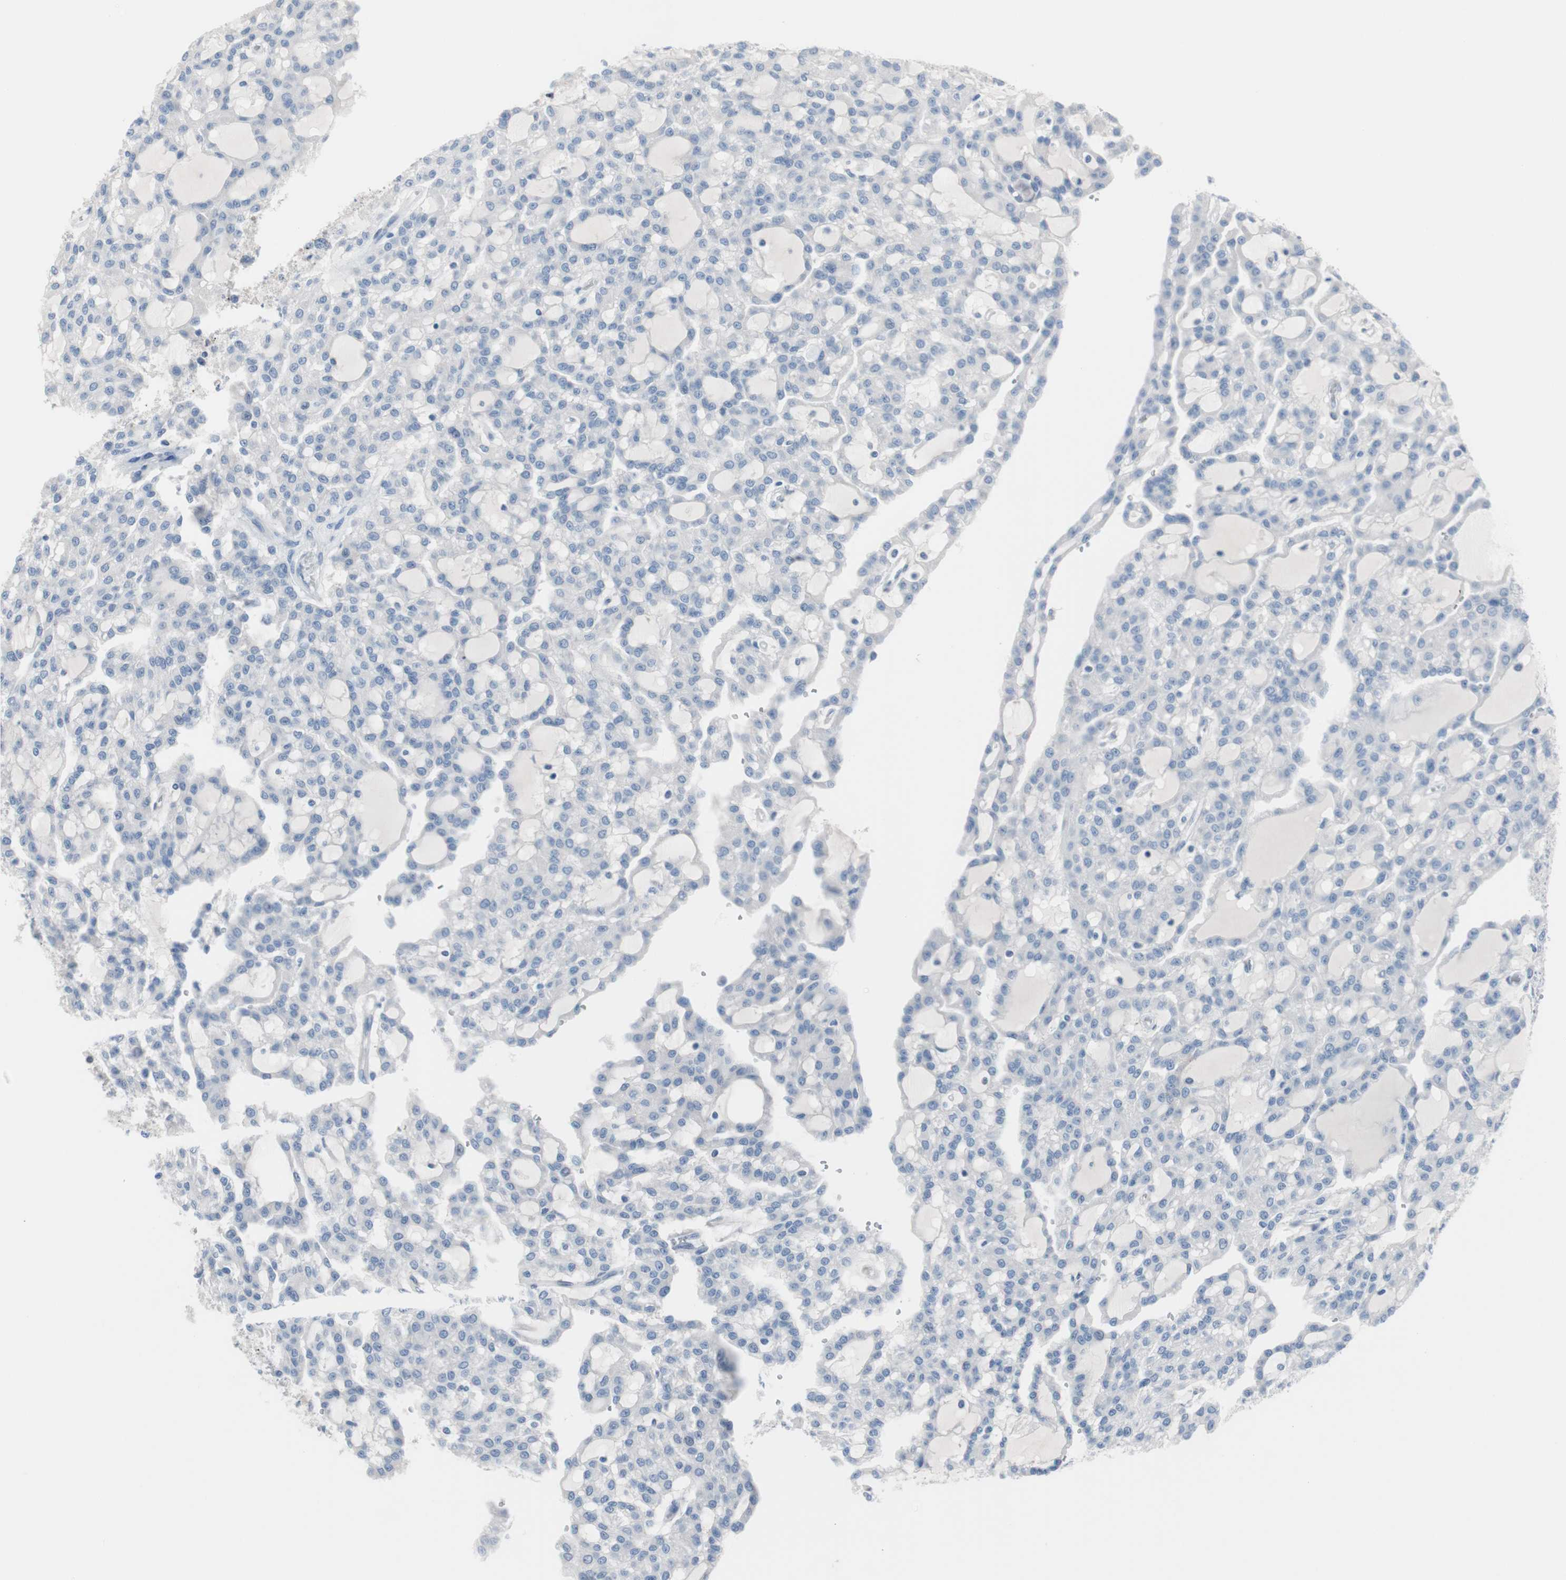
{"staining": {"intensity": "negative", "quantity": "none", "location": "none"}, "tissue": "renal cancer", "cell_type": "Tumor cells", "image_type": "cancer", "snomed": [{"axis": "morphology", "description": "Adenocarcinoma, NOS"}, {"axis": "topography", "description": "Kidney"}], "caption": "Image shows no significant protein expression in tumor cells of renal cancer (adenocarcinoma). (Stains: DAB (3,3'-diaminobenzidine) immunohistochemistry with hematoxylin counter stain, Microscopy: brightfield microscopy at high magnification).", "gene": "ULBP1", "patient": {"sex": "male", "age": 63}}